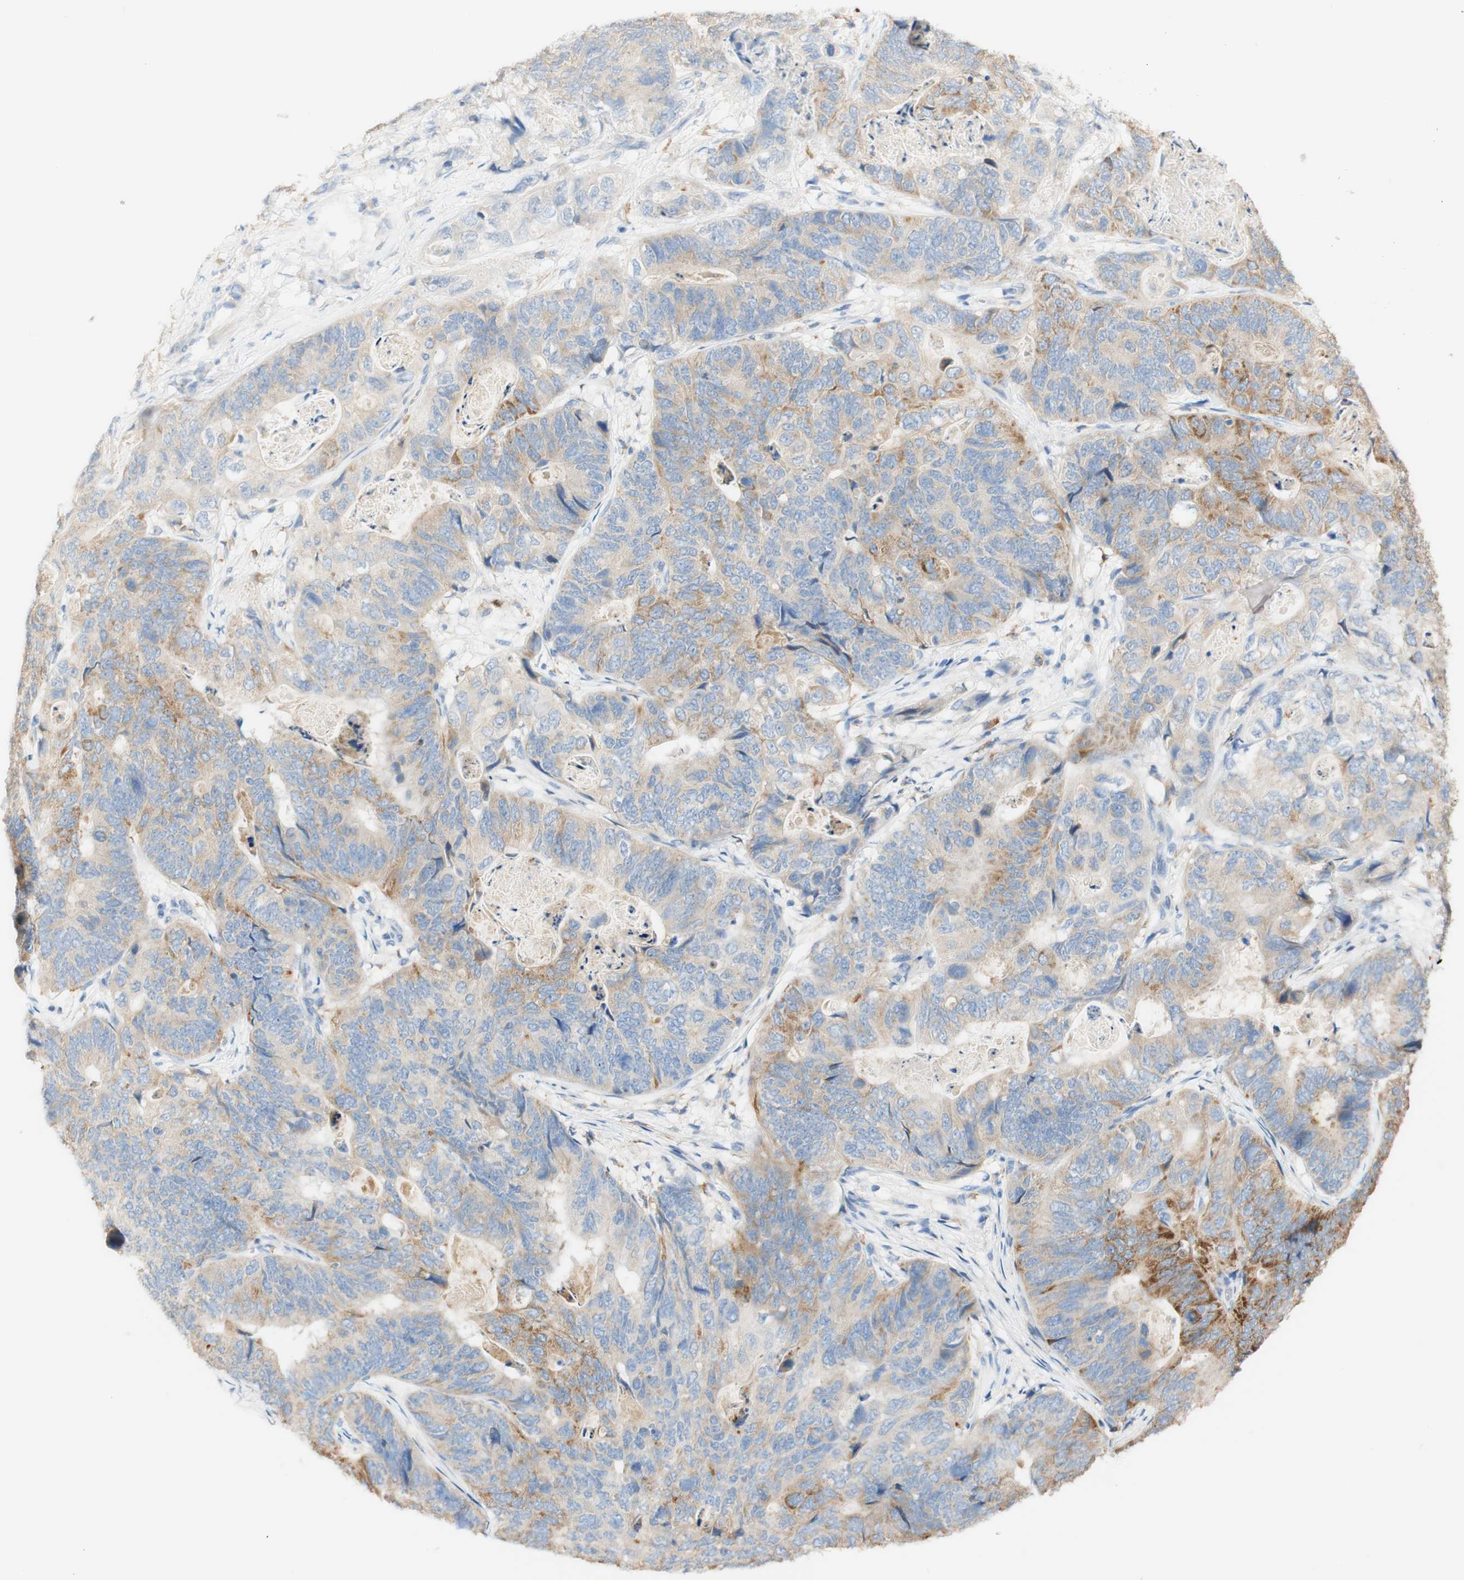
{"staining": {"intensity": "moderate", "quantity": "25%-75%", "location": "cytoplasmic/membranous"}, "tissue": "stomach cancer", "cell_type": "Tumor cells", "image_type": "cancer", "snomed": [{"axis": "morphology", "description": "Adenocarcinoma, NOS"}, {"axis": "topography", "description": "Stomach"}], "caption": "IHC histopathology image of neoplastic tissue: stomach adenocarcinoma stained using IHC reveals medium levels of moderate protein expression localized specifically in the cytoplasmic/membranous of tumor cells, appearing as a cytoplasmic/membranous brown color.", "gene": "FCGRT", "patient": {"sex": "female", "age": 89}}